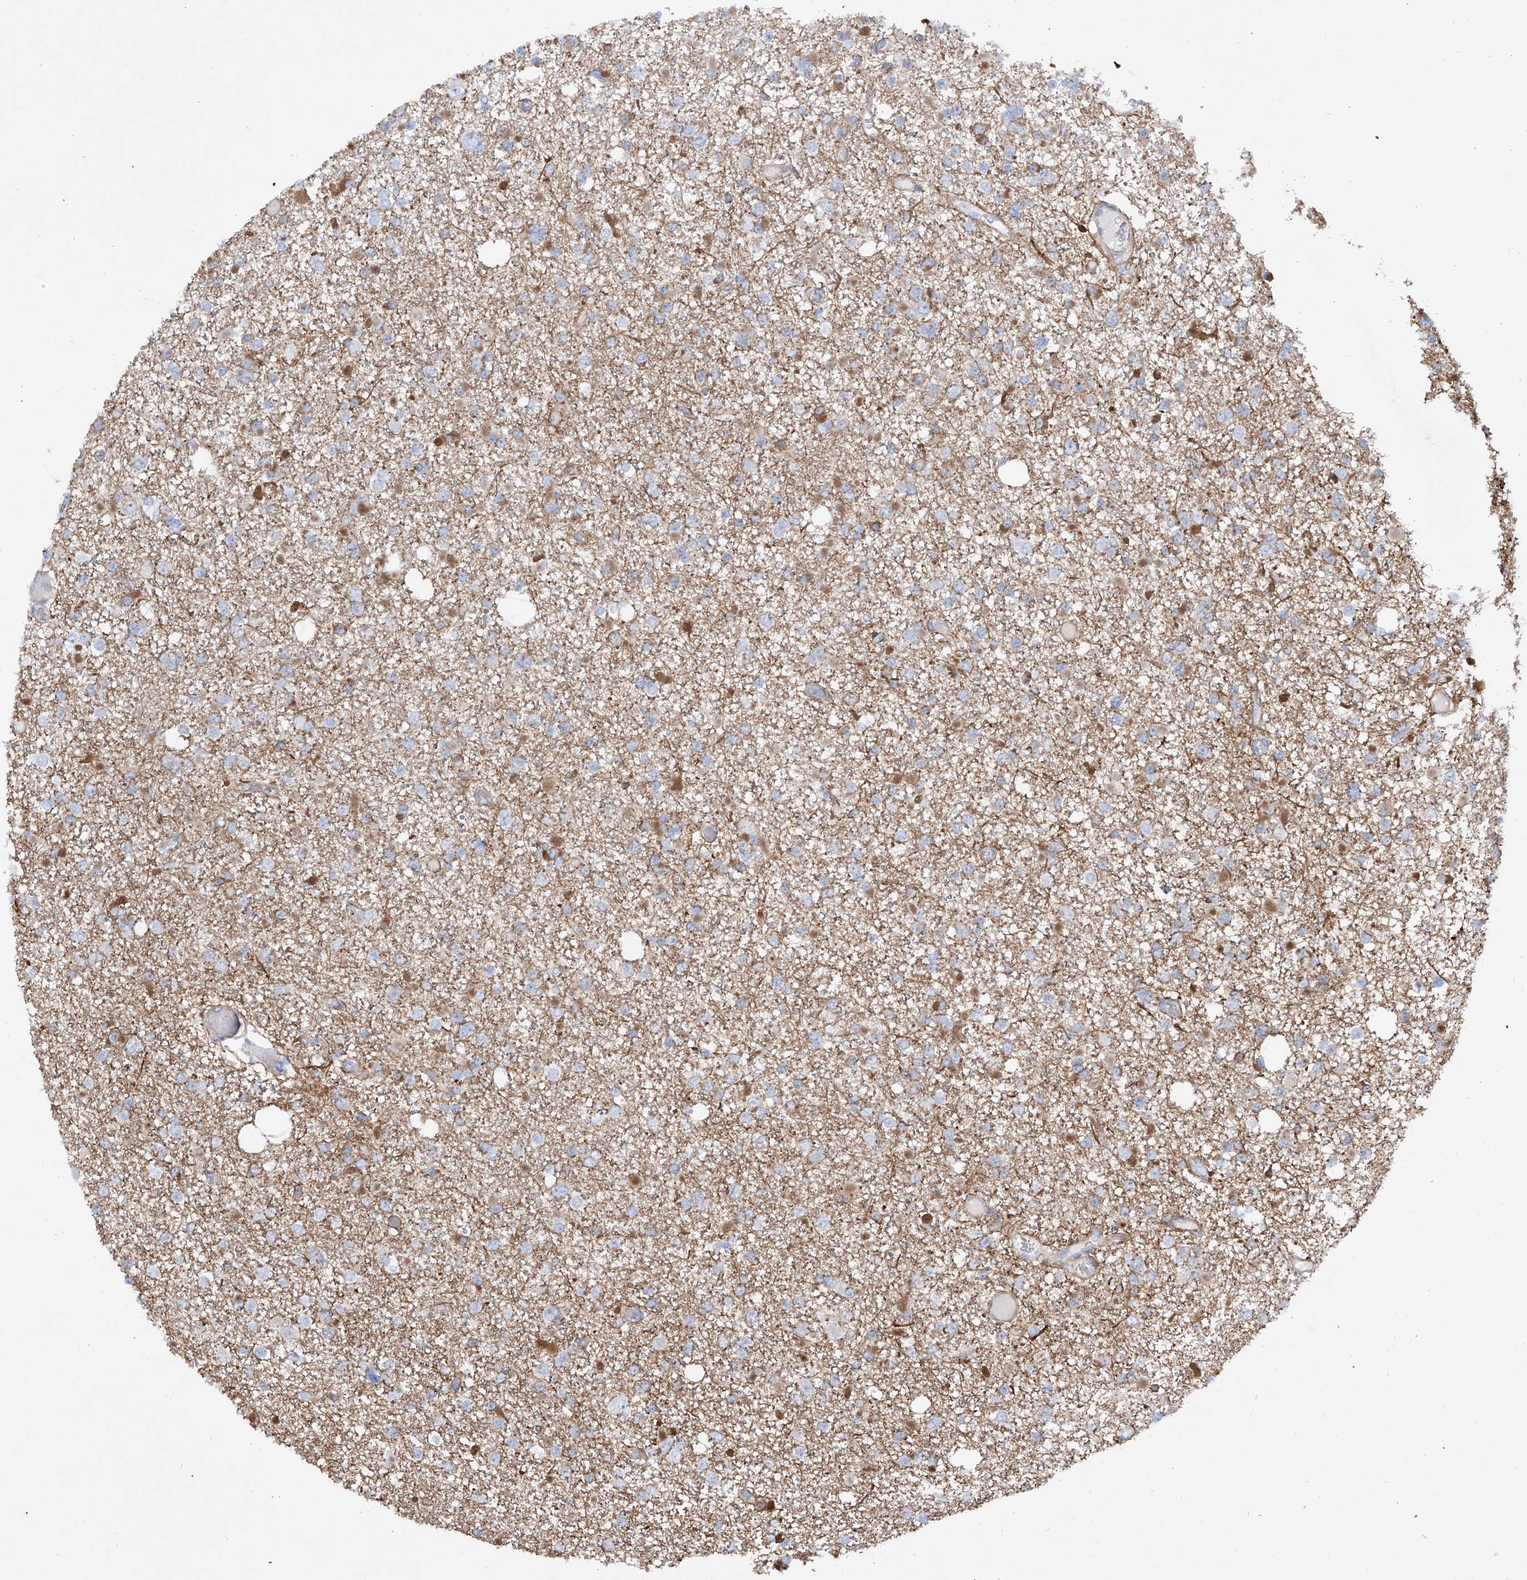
{"staining": {"intensity": "weak", "quantity": "25%-75%", "location": "cytoplasmic/membranous"}, "tissue": "glioma", "cell_type": "Tumor cells", "image_type": "cancer", "snomed": [{"axis": "morphology", "description": "Glioma, malignant, Low grade"}, {"axis": "topography", "description": "Brain"}], "caption": "The photomicrograph displays immunohistochemical staining of malignant low-grade glioma. There is weak cytoplasmic/membranous positivity is appreciated in about 25%-75% of tumor cells.", "gene": "ZNF490", "patient": {"sex": "female", "age": 22}}